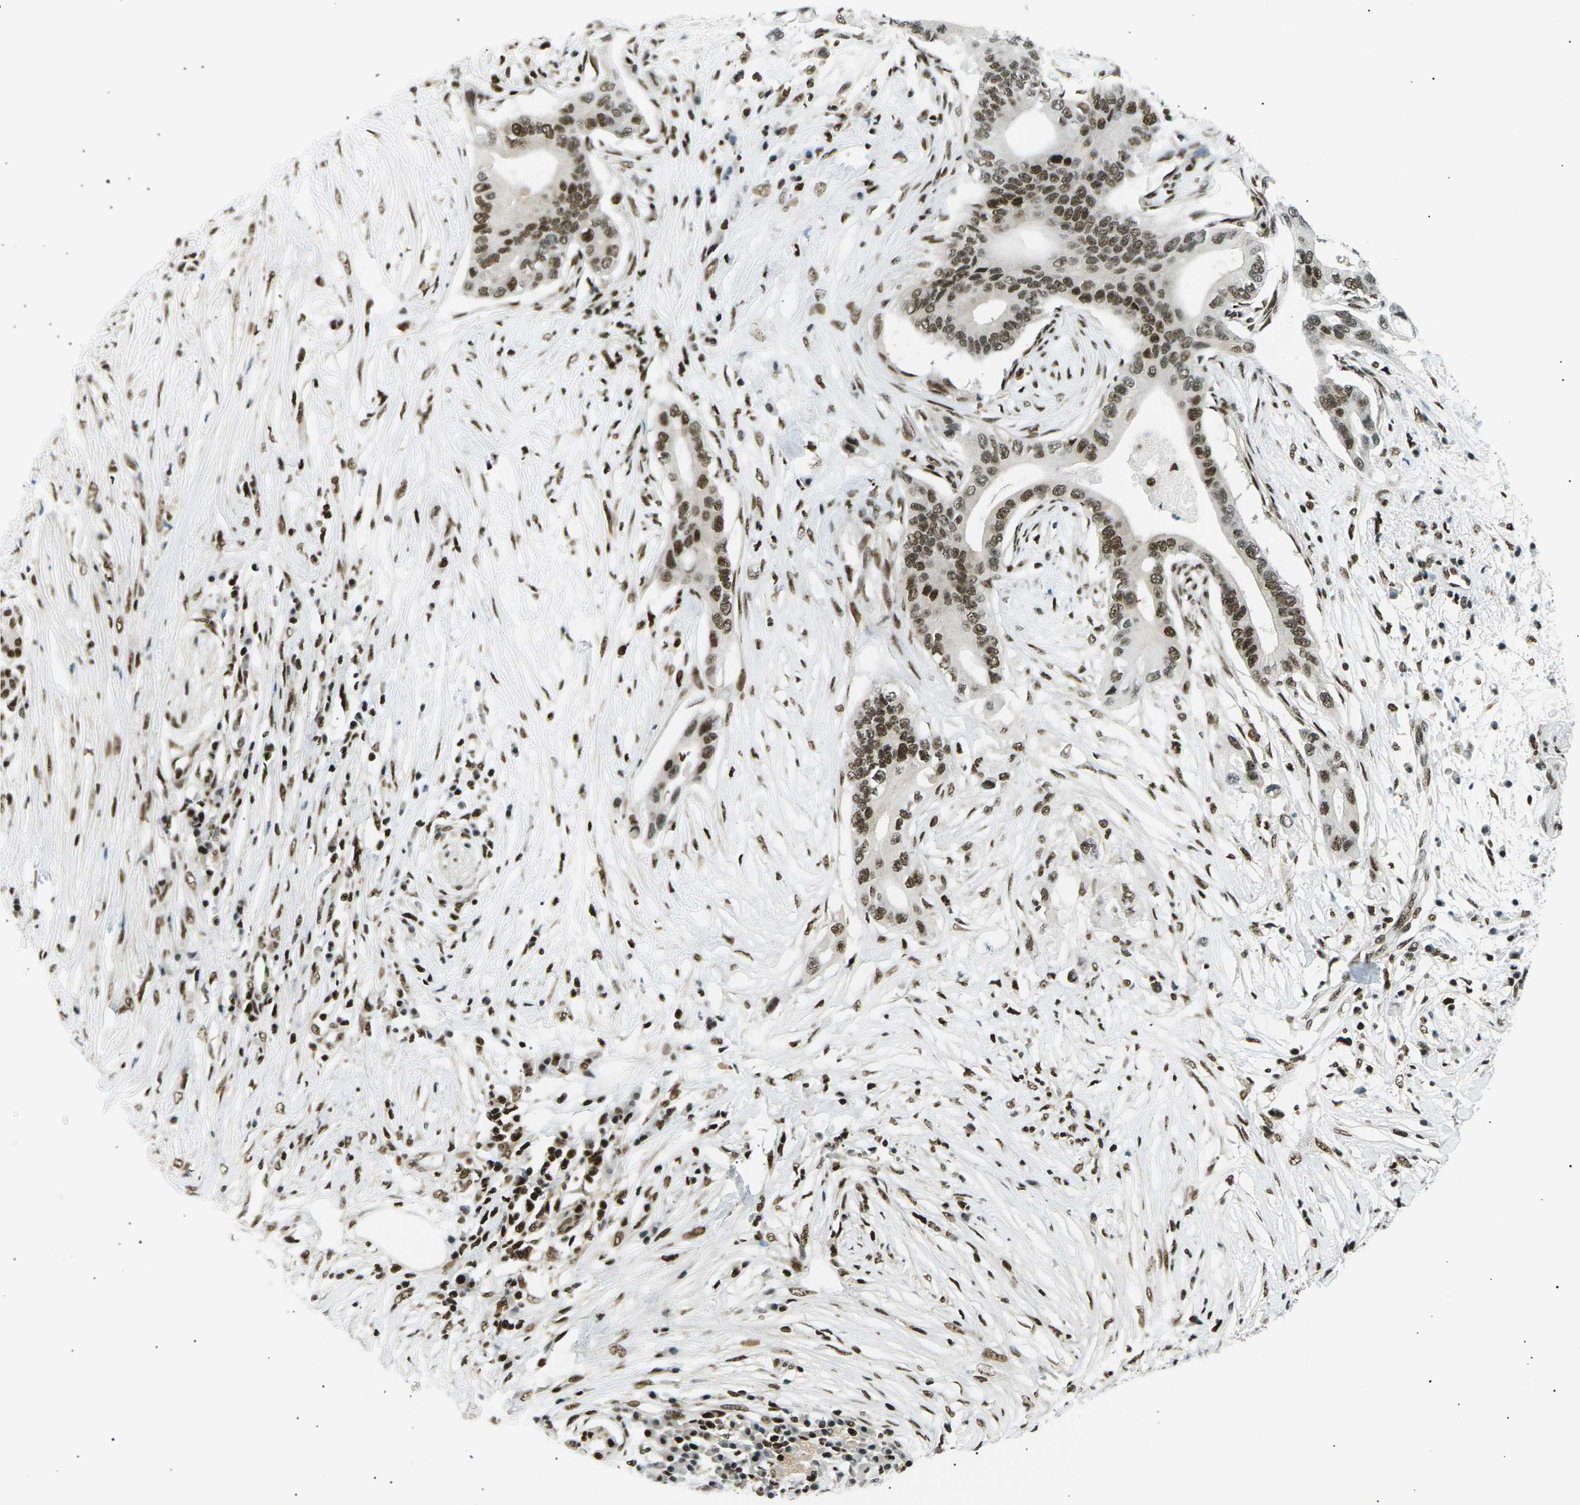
{"staining": {"intensity": "strong", "quantity": ">75%", "location": "nuclear"}, "tissue": "pancreatic cancer", "cell_type": "Tumor cells", "image_type": "cancer", "snomed": [{"axis": "morphology", "description": "Adenocarcinoma, NOS"}, {"axis": "topography", "description": "Pancreas"}], "caption": "A micrograph showing strong nuclear expression in about >75% of tumor cells in pancreatic adenocarcinoma, as visualized by brown immunohistochemical staining.", "gene": "RPA2", "patient": {"sex": "male", "age": 77}}